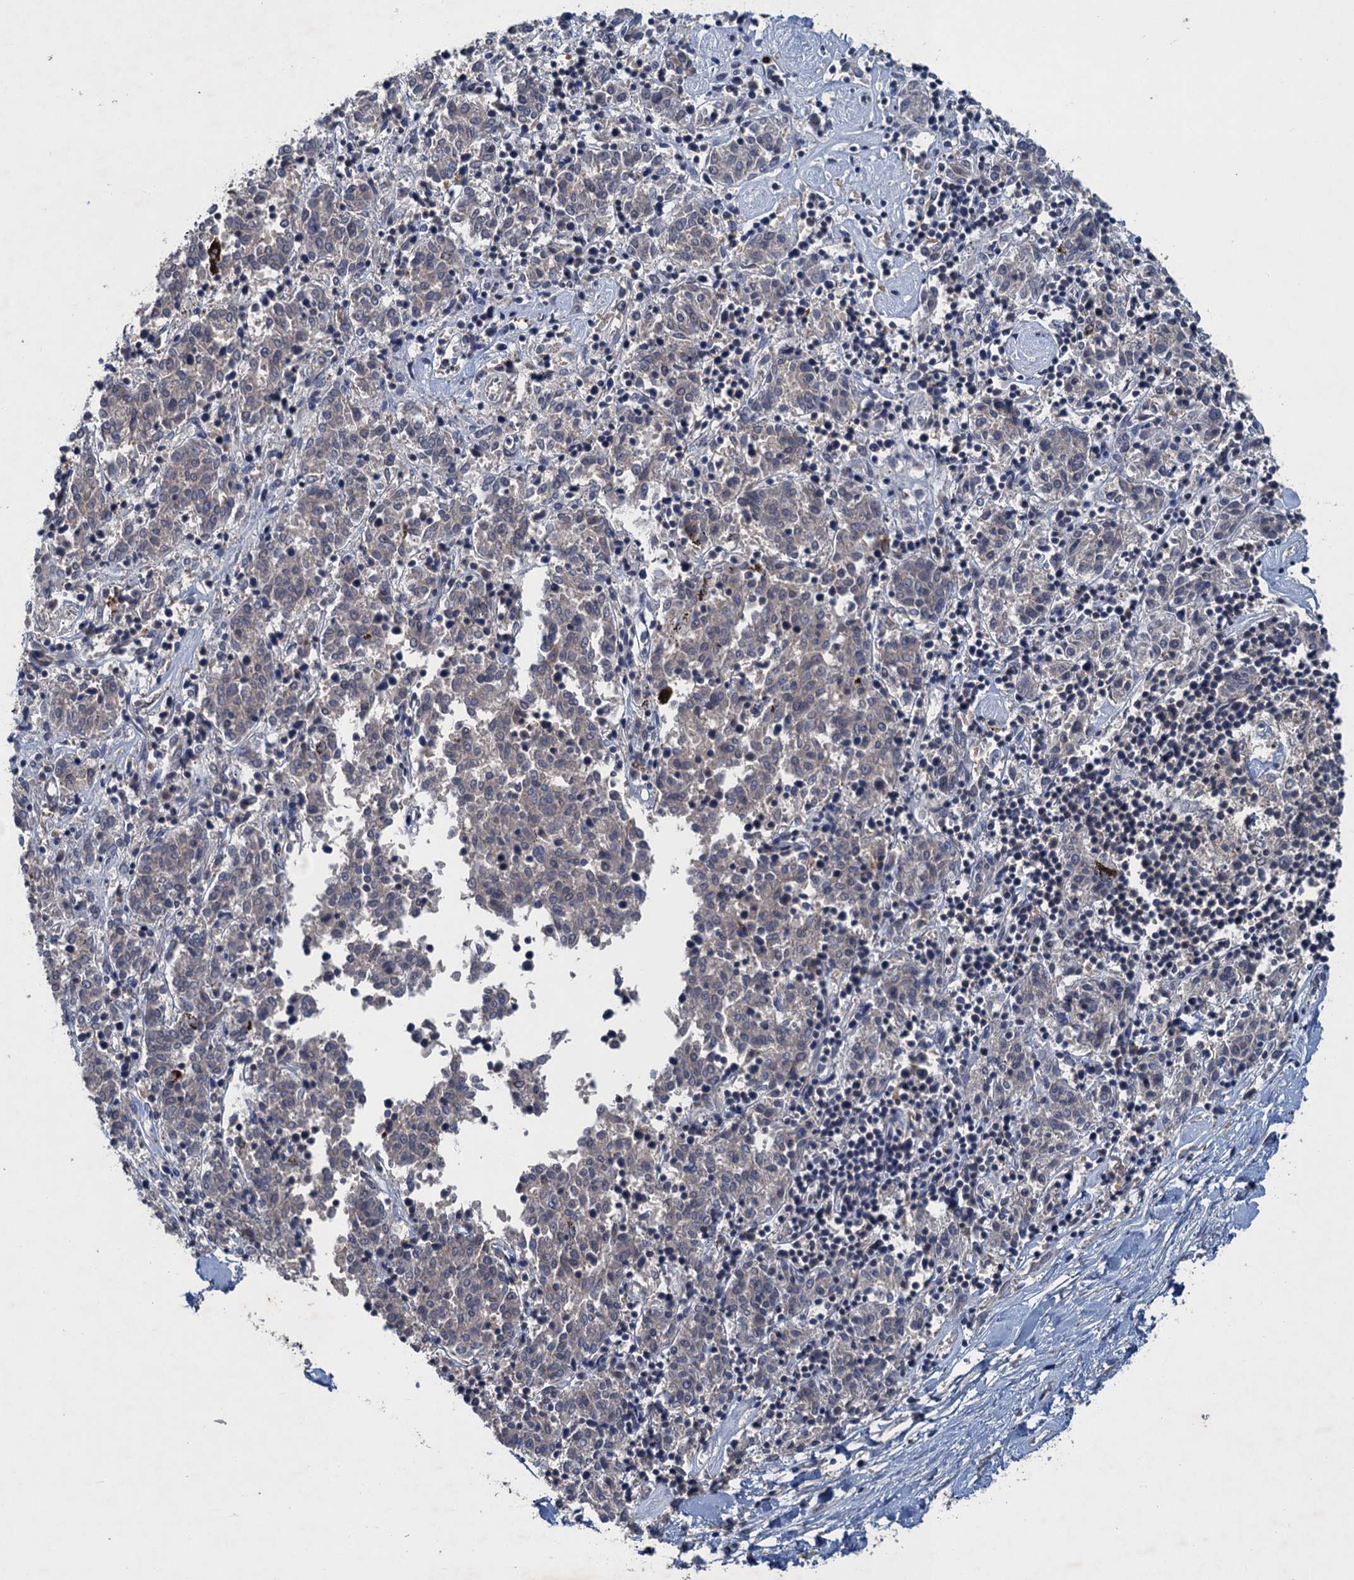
{"staining": {"intensity": "negative", "quantity": "none", "location": "none"}, "tissue": "melanoma", "cell_type": "Tumor cells", "image_type": "cancer", "snomed": [{"axis": "morphology", "description": "Malignant melanoma, NOS"}, {"axis": "topography", "description": "Skin"}], "caption": "Tumor cells are negative for protein expression in human malignant melanoma.", "gene": "RNF165", "patient": {"sex": "female", "age": 72}}